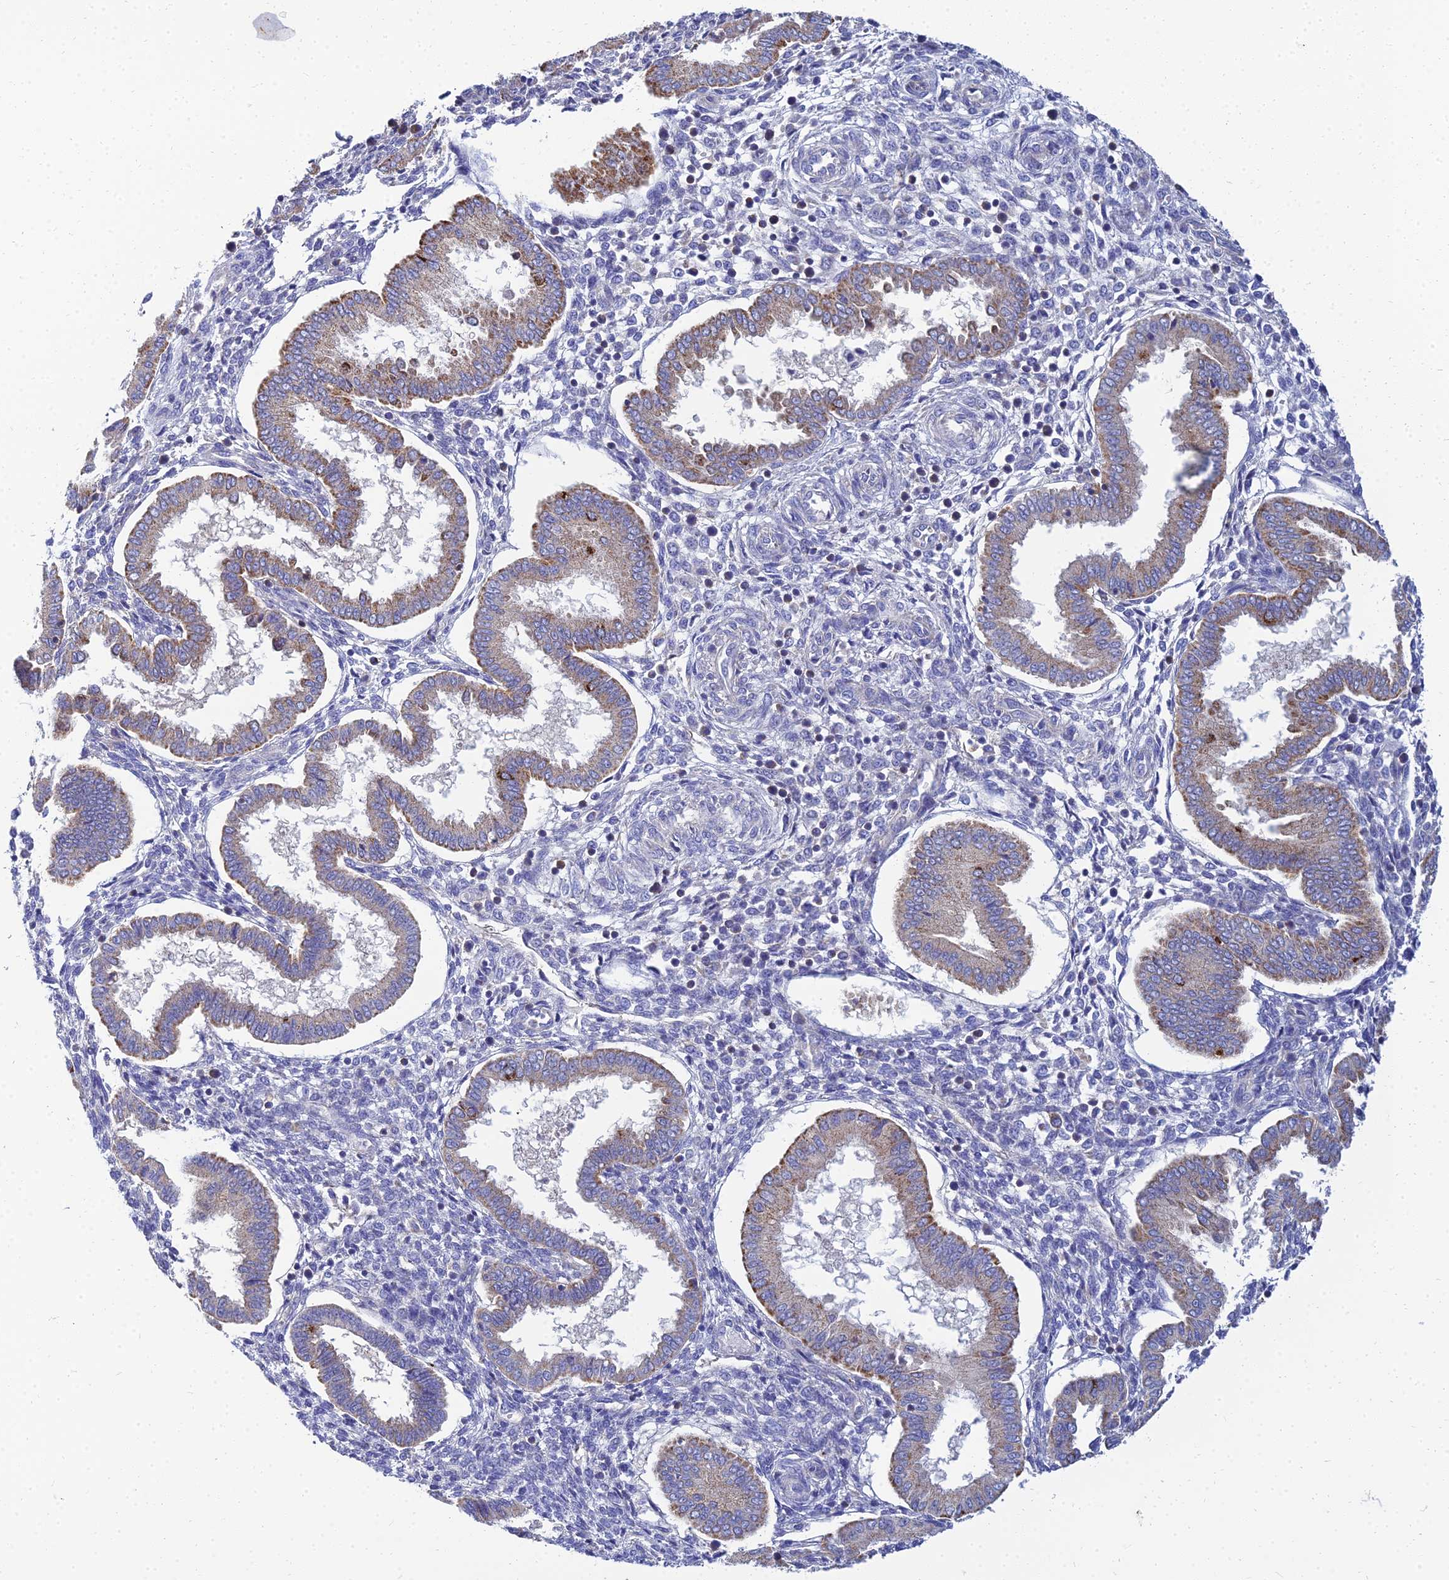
{"staining": {"intensity": "negative", "quantity": "none", "location": "none"}, "tissue": "endometrium", "cell_type": "Cells in endometrial stroma", "image_type": "normal", "snomed": [{"axis": "morphology", "description": "Normal tissue, NOS"}, {"axis": "topography", "description": "Endometrium"}], "caption": "The micrograph demonstrates no significant positivity in cells in endometrial stroma of endometrium.", "gene": "NPY", "patient": {"sex": "female", "age": 24}}